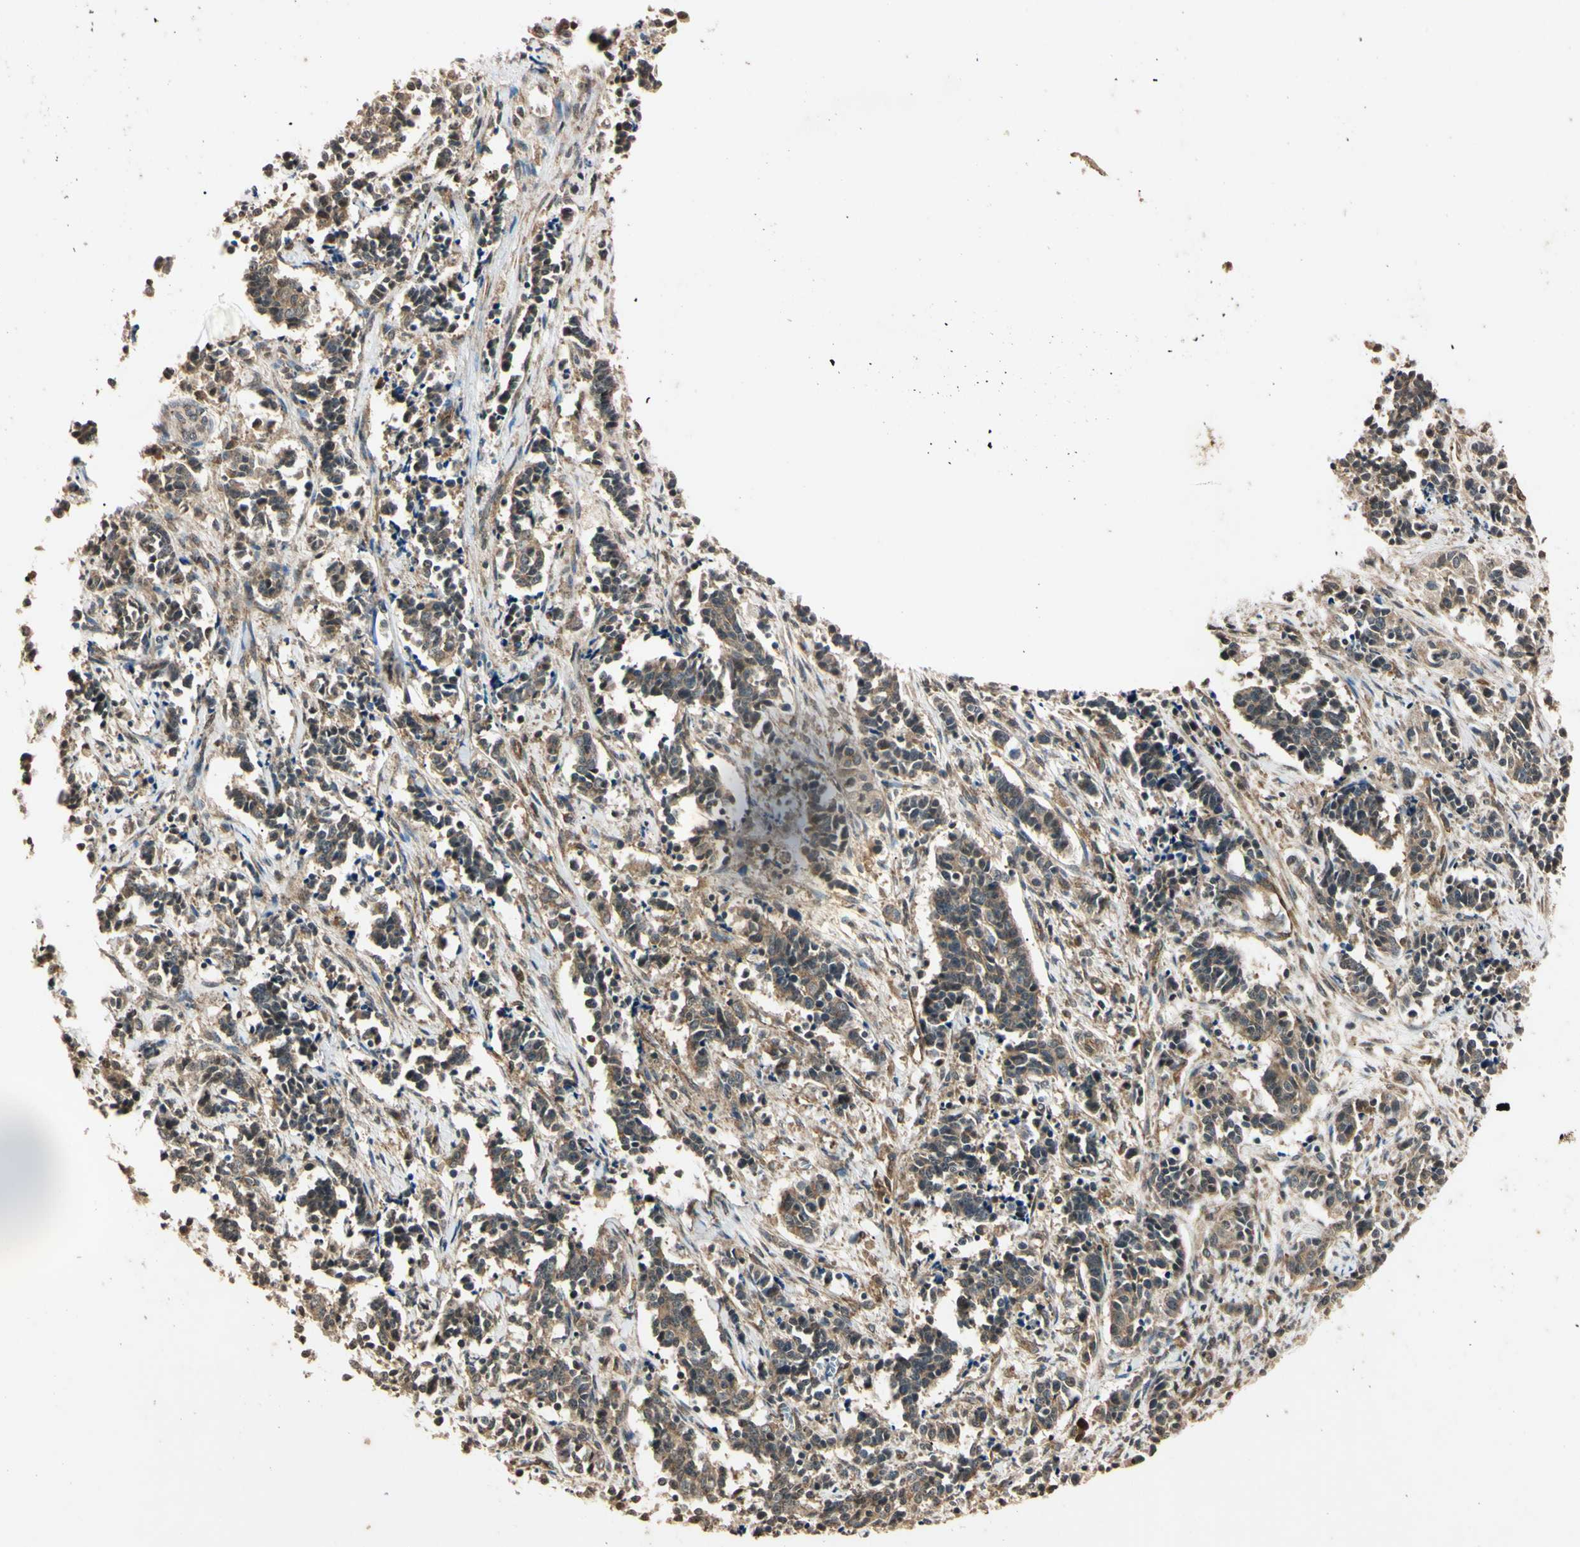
{"staining": {"intensity": "moderate", "quantity": "25%-75%", "location": "cytoplasmic/membranous"}, "tissue": "cervical cancer", "cell_type": "Tumor cells", "image_type": "cancer", "snomed": [{"axis": "morphology", "description": "Normal tissue, NOS"}, {"axis": "morphology", "description": "Squamous cell carcinoma, NOS"}, {"axis": "topography", "description": "Cervix"}], "caption": "DAB (3,3'-diaminobenzidine) immunohistochemical staining of human squamous cell carcinoma (cervical) demonstrates moderate cytoplasmic/membranous protein expression in approximately 25%-75% of tumor cells.", "gene": "EPN1", "patient": {"sex": "female", "age": 35}}